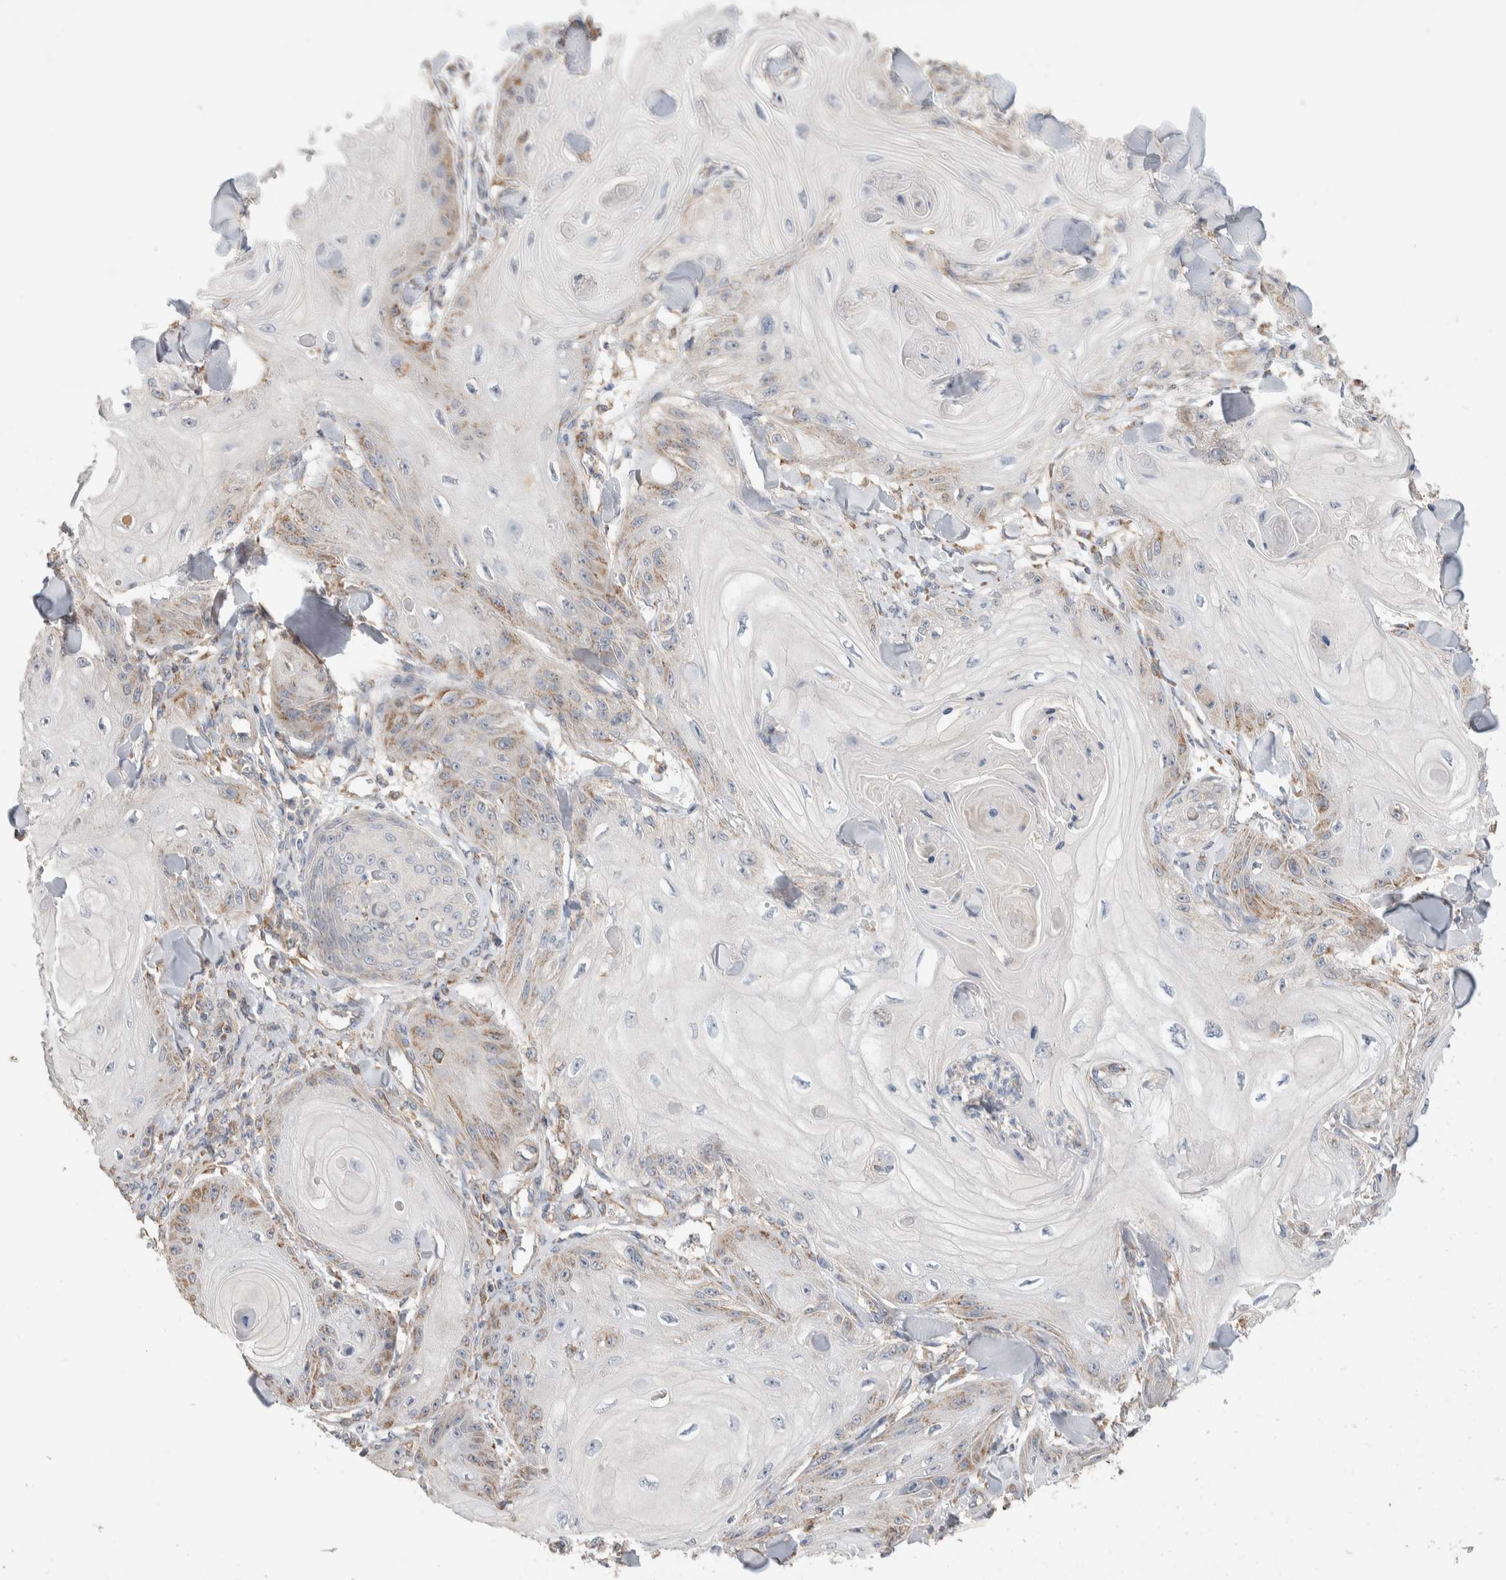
{"staining": {"intensity": "moderate", "quantity": "<25%", "location": "cytoplasmic/membranous"}, "tissue": "skin cancer", "cell_type": "Tumor cells", "image_type": "cancer", "snomed": [{"axis": "morphology", "description": "Squamous cell carcinoma, NOS"}, {"axis": "topography", "description": "Skin"}], "caption": "High-power microscopy captured an immunohistochemistry (IHC) image of skin cancer, revealing moderate cytoplasmic/membranous staining in about <25% of tumor cells.", "gene": "DEPTOR", "patient": {"sex": "male", "age": 74}}